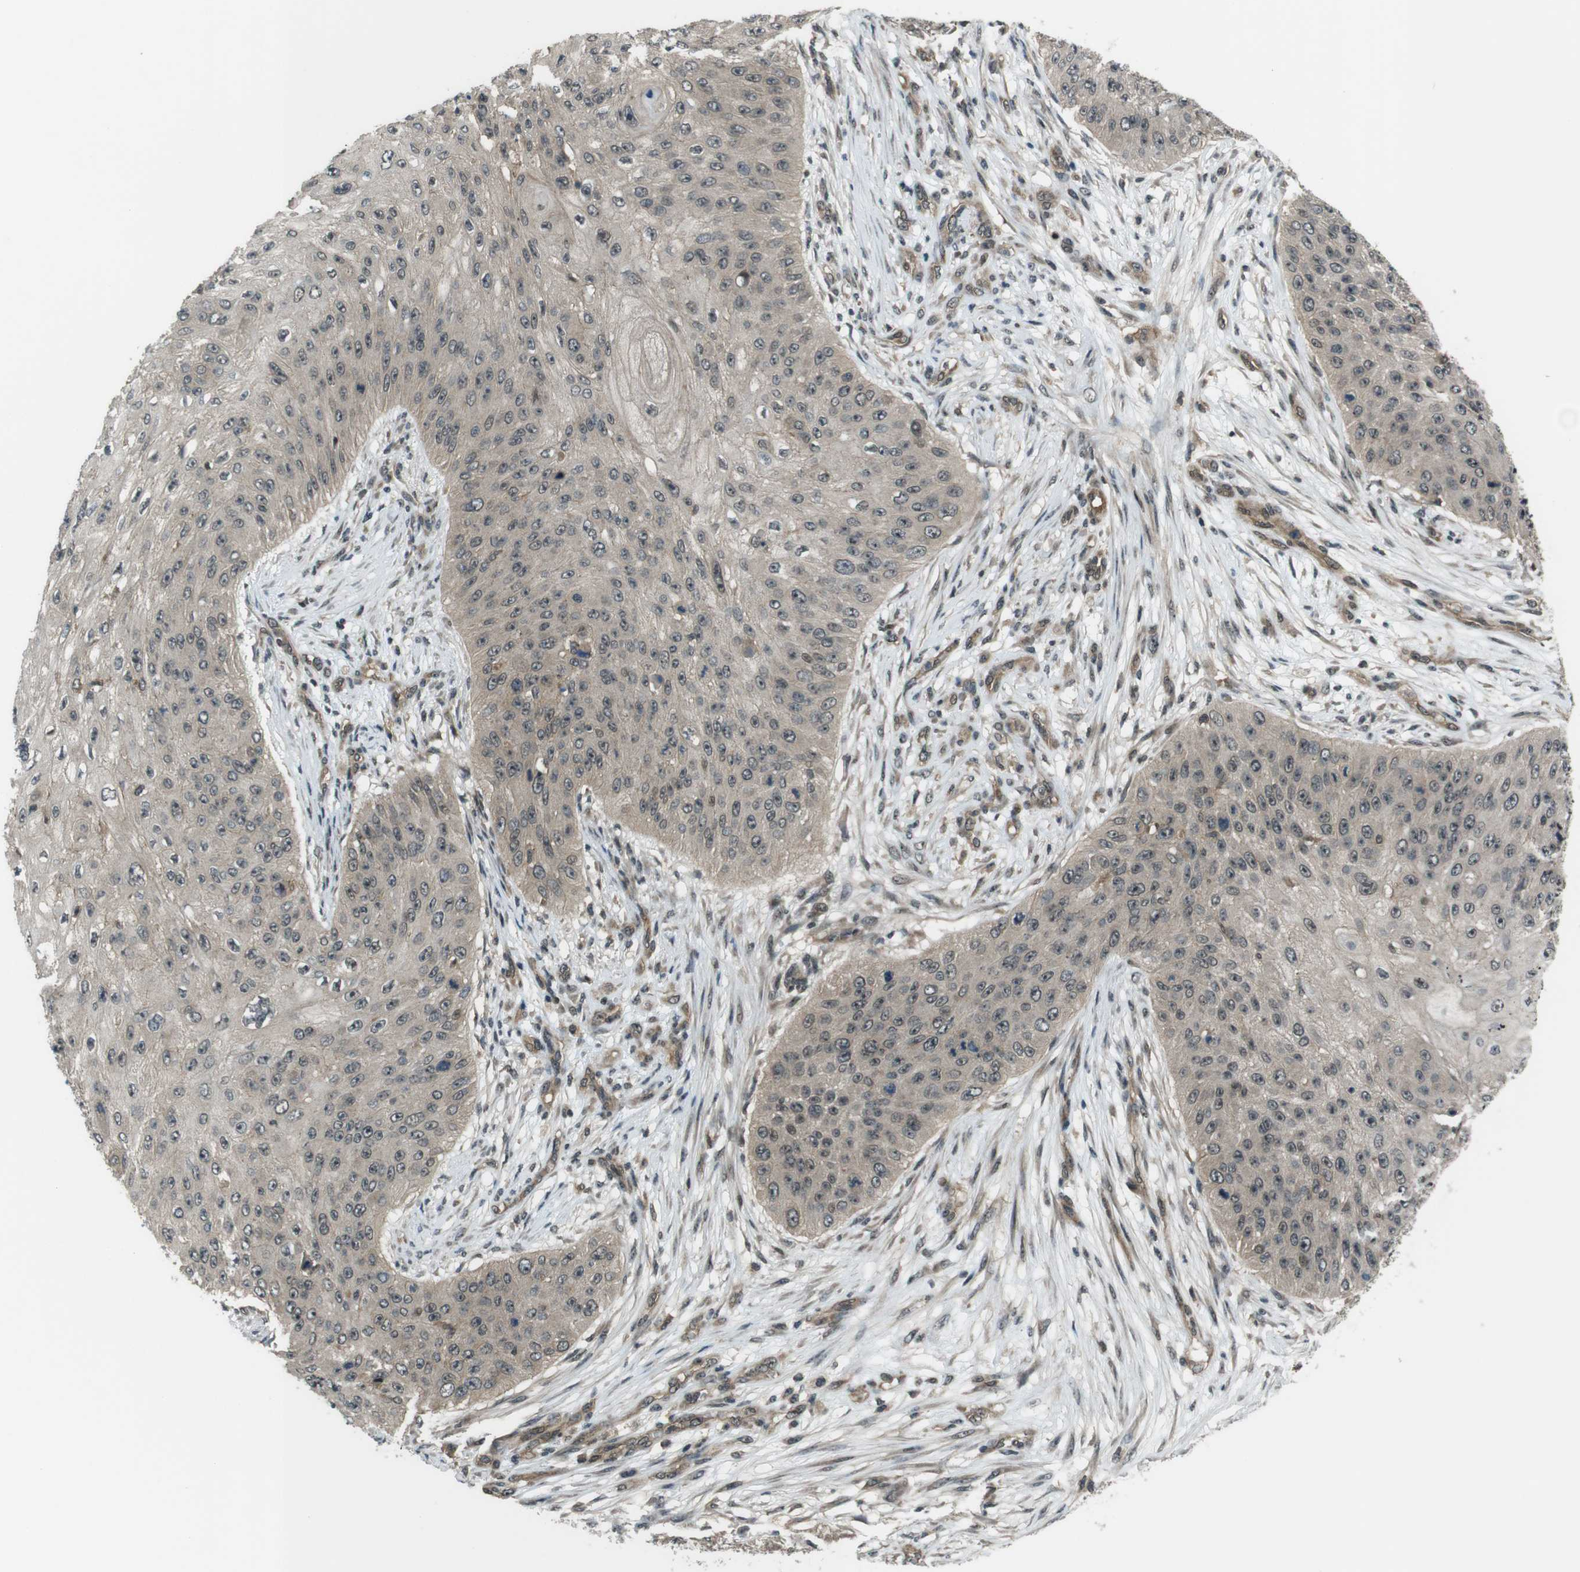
{"staining": {"intensity": "weak", "quantity": "25%-75%", "location": "cytoplasmic/membranous,nuclear"}, "tissue": "skin cancer", "cell_type": "Tumor cells", "image_type": "cancer", "snomed": [{"axis": "morphology", "description": "Squamous cell carcinoma, NOS"}, {"axis": "topography", "description": "Skin"}], "caption": "Immunohistochemistry (IHC) histopathology image of squamous cell carcinoma (skin) stained for a protein (brown), which demonstrates low levels of weak cytoplasmic/membranous and nuclear staining in about 25%-75% of tumor cells.", "gene": "TIAM2", "patient": {"sex": "female", "age": 80}}